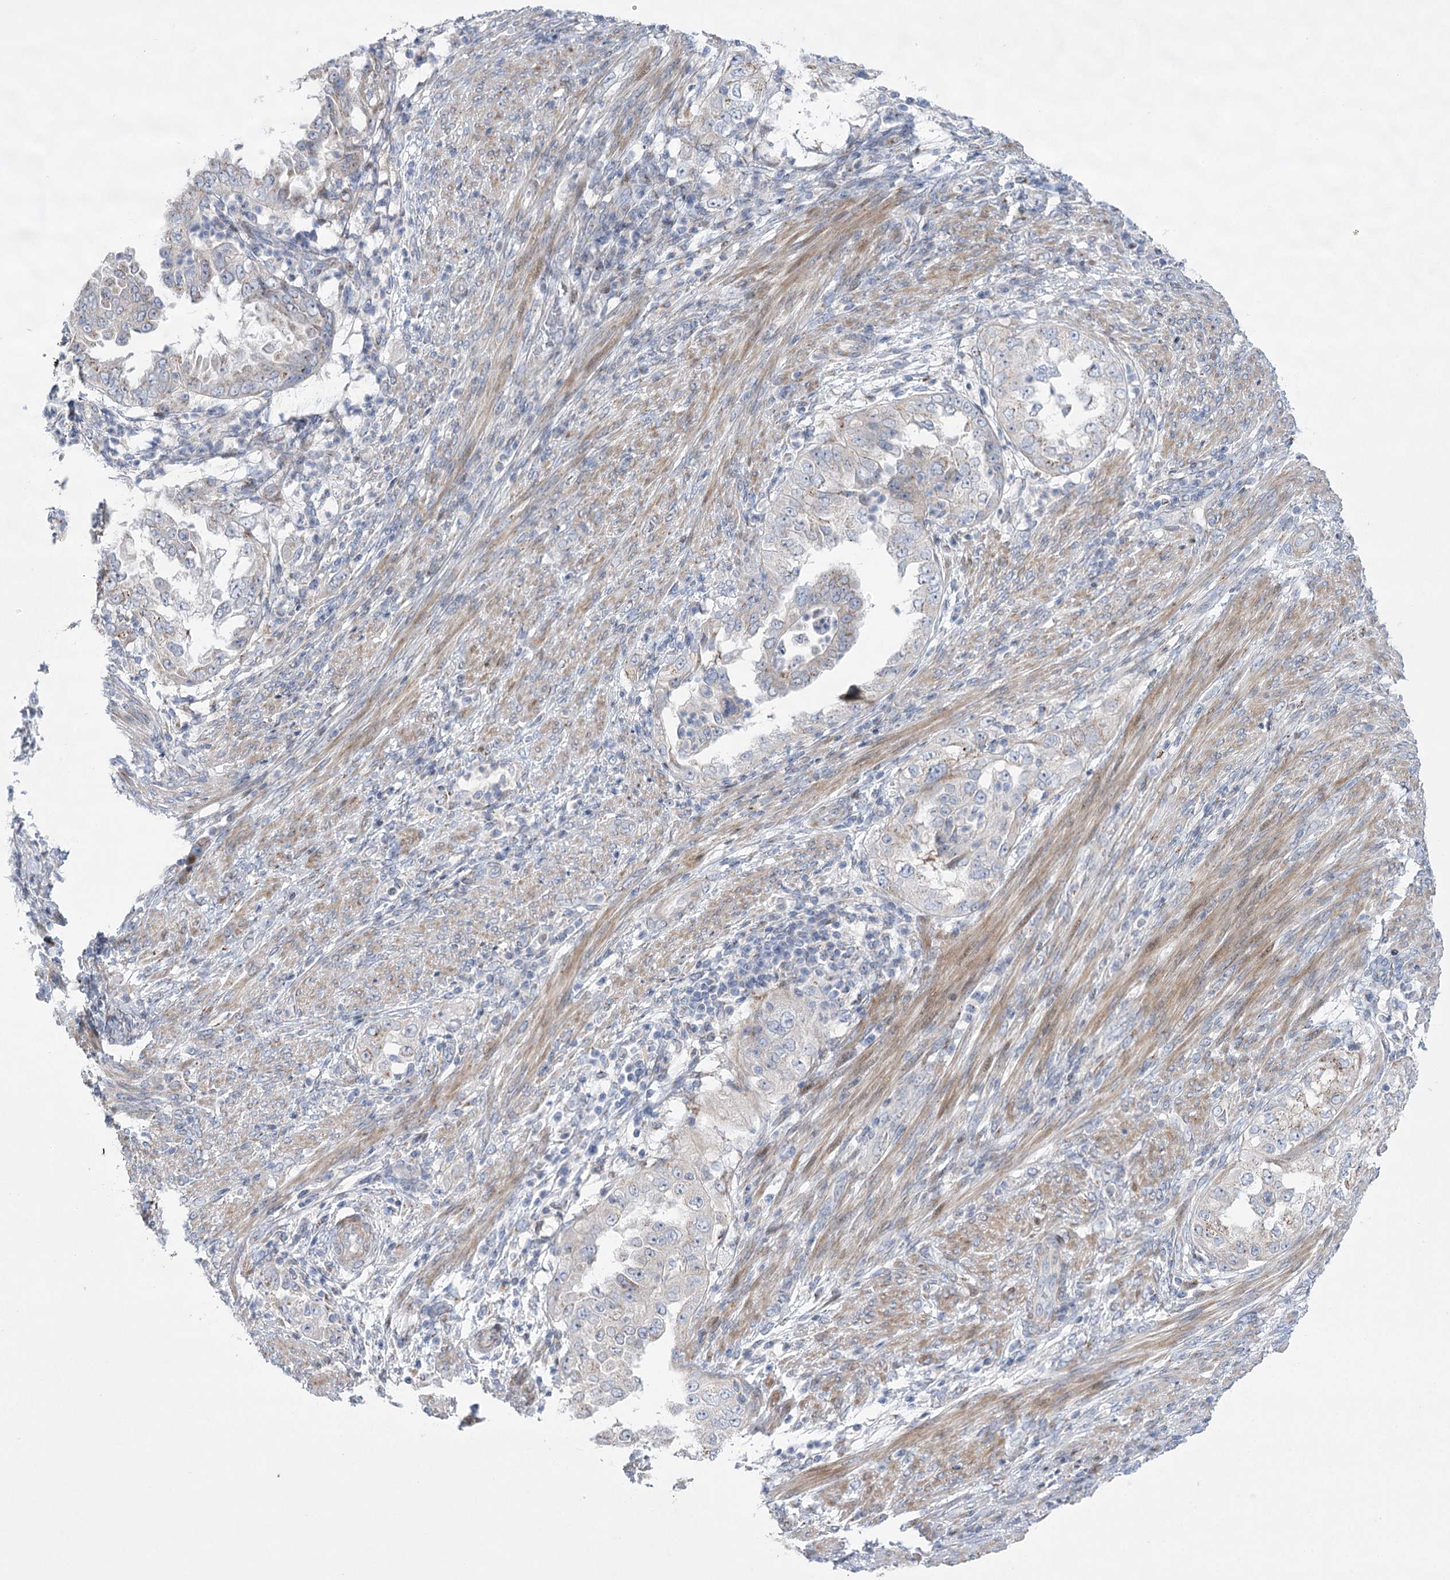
{"staining": {"intensity": "negative", "quantity": "none", "location": "none"}, "tissue": "endometrial cancer", "cell_type": "Tumor cells", "image_type": "cancer", "snomed": [{"axis": "morphology", "description": "Adenocarcinoma, NOS"}, {"axis": "topography", "description": "Endometrium"}], "caption": "This is an IHC photomicrograph of endometrial cancer. There is no positivity in tumor cells.", "gene": "NME7", "patient": {"sex": "female", "age": 85}}